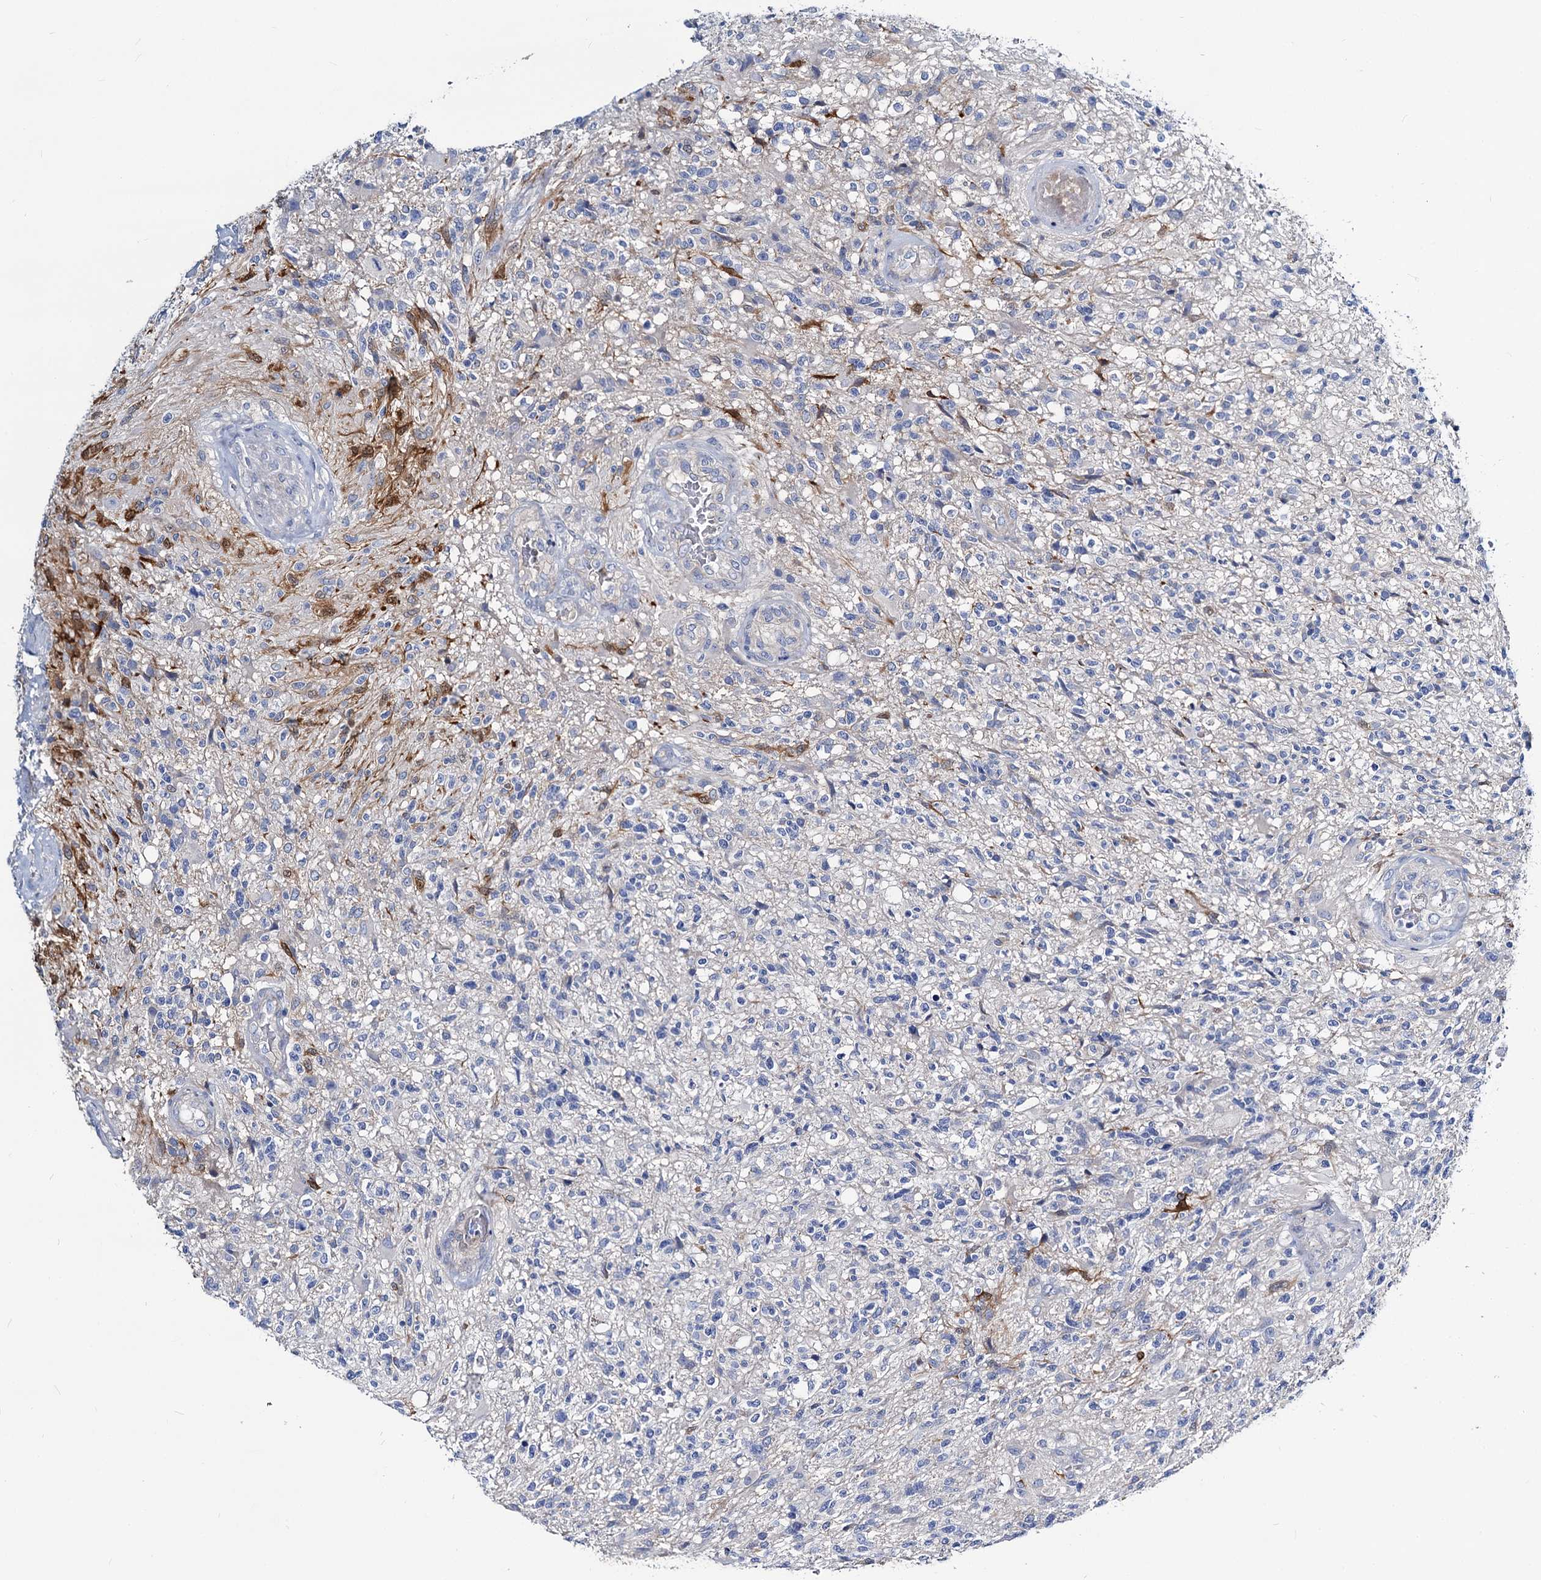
{"staining": {"intensity": "negative", "quantity": "none", "location": "none"}, "tissue": "glioma", "cell_type": "Tumor cells", "image_type": "cancer", "snomed": [{"axis": "morphology", "description": "Glioma, malignant, High grade"}, {"axis": "topography", "description": "Brain"}], "caption": "Tumor cells are negative for brown protein staining in glioma.", "gene": "DYDC2", "patient": {"sex": "male", "age": 56}}